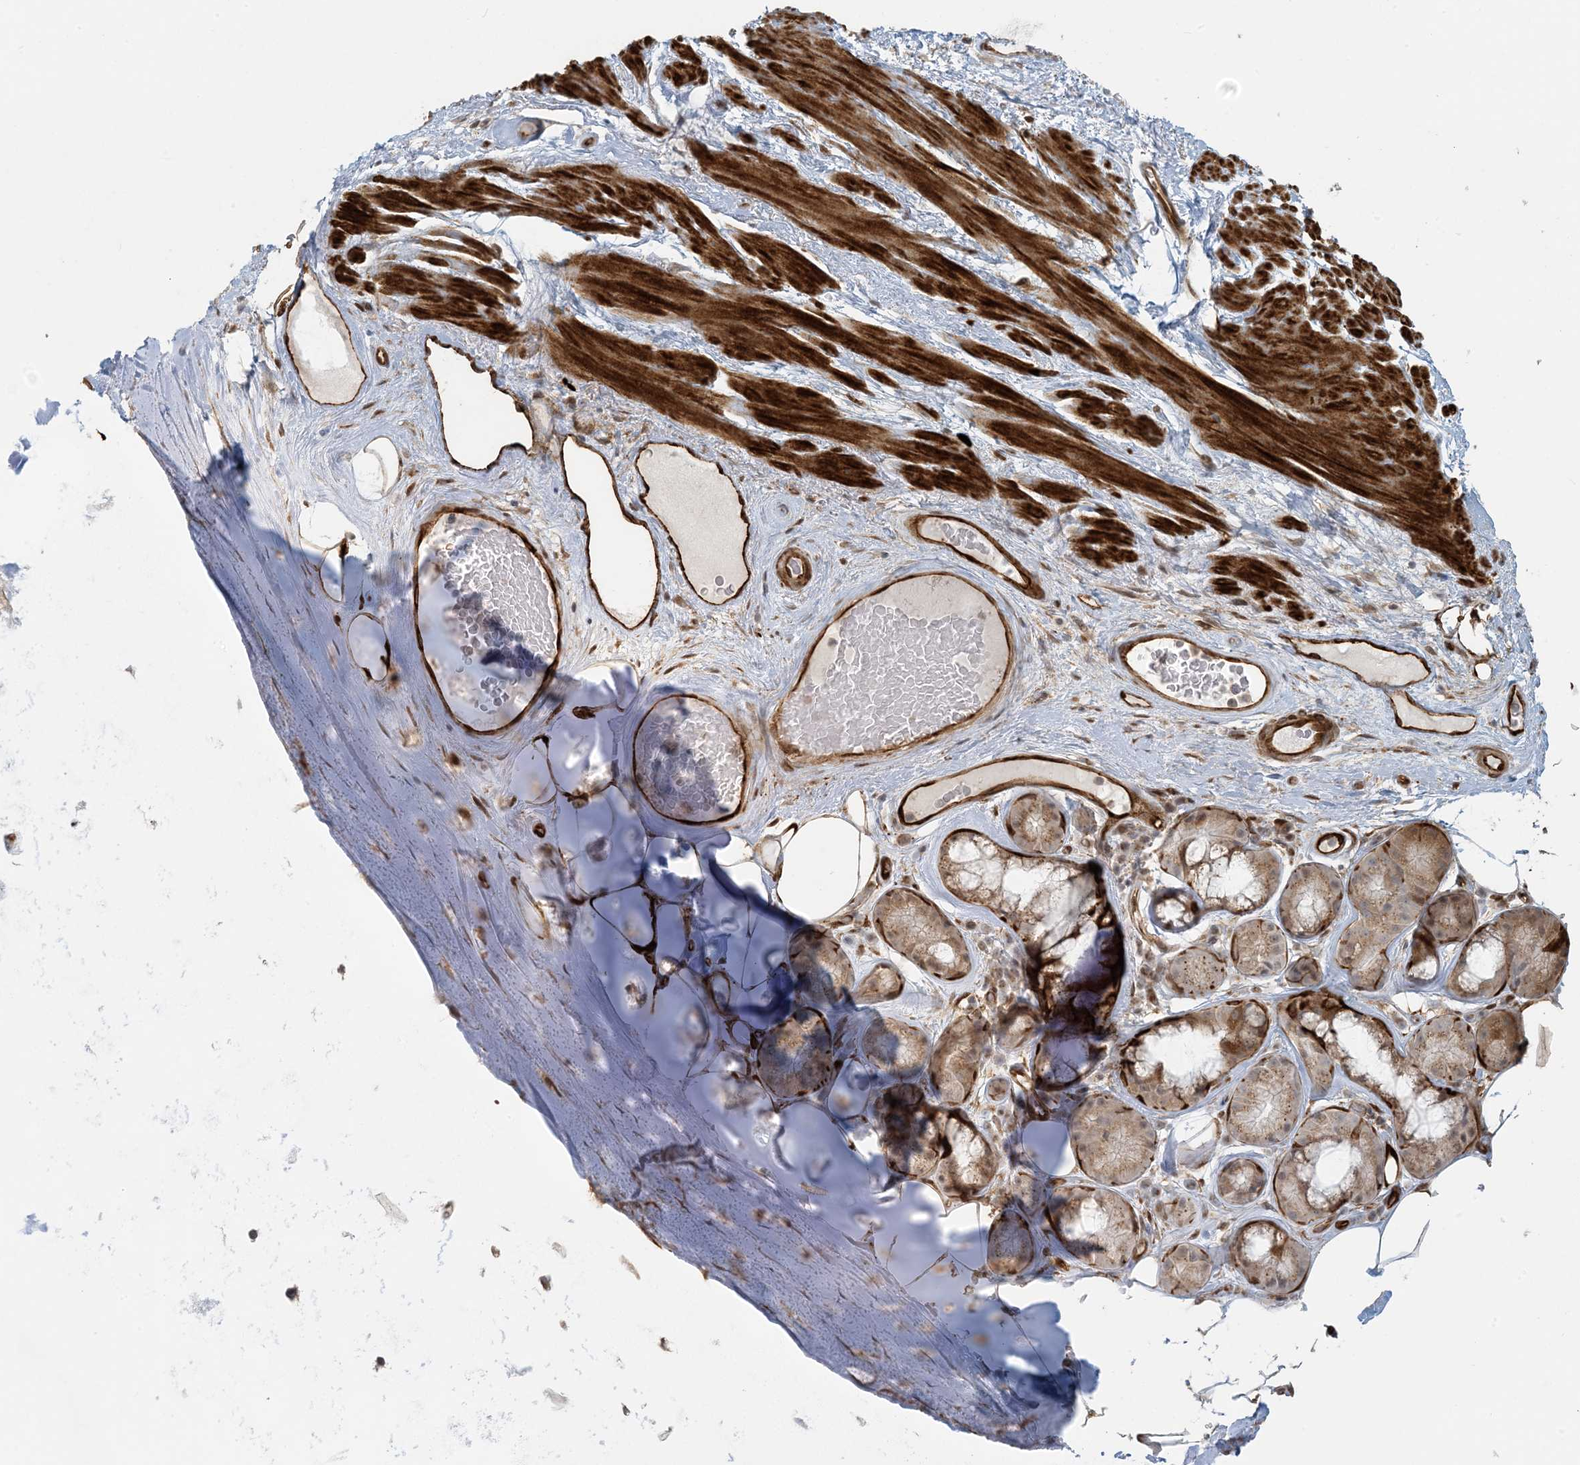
{"staining": {"intensity": "weak", "quantity": "25%-75%", "location": "cytoplasmic/membranous"}, "tissue": "adipose tissue", "cell_type": "Adipocytes", "image_type": "normal", "snomed": [{"axis": "morphology", "description": "Normal tissue, NOS"}, {"axis": "morphology", "description": "Squamous cell carcinoma, NOS"}, {"axis": "topography", "description": "Lymph node"}, {"axis": "topography", "description": "Bronchus"}, {"axis": "topography", "description": "Lung"}], "caption": "A histopathology image showing weak cytoplasmic/membranous positivity in approximately 25%-75% of adipocytes in normal adipose tissue, as visualized by brown immunohistochemical staining.", "gene": "BCORL1", "patient": {"sex": "male", "age": 66}}